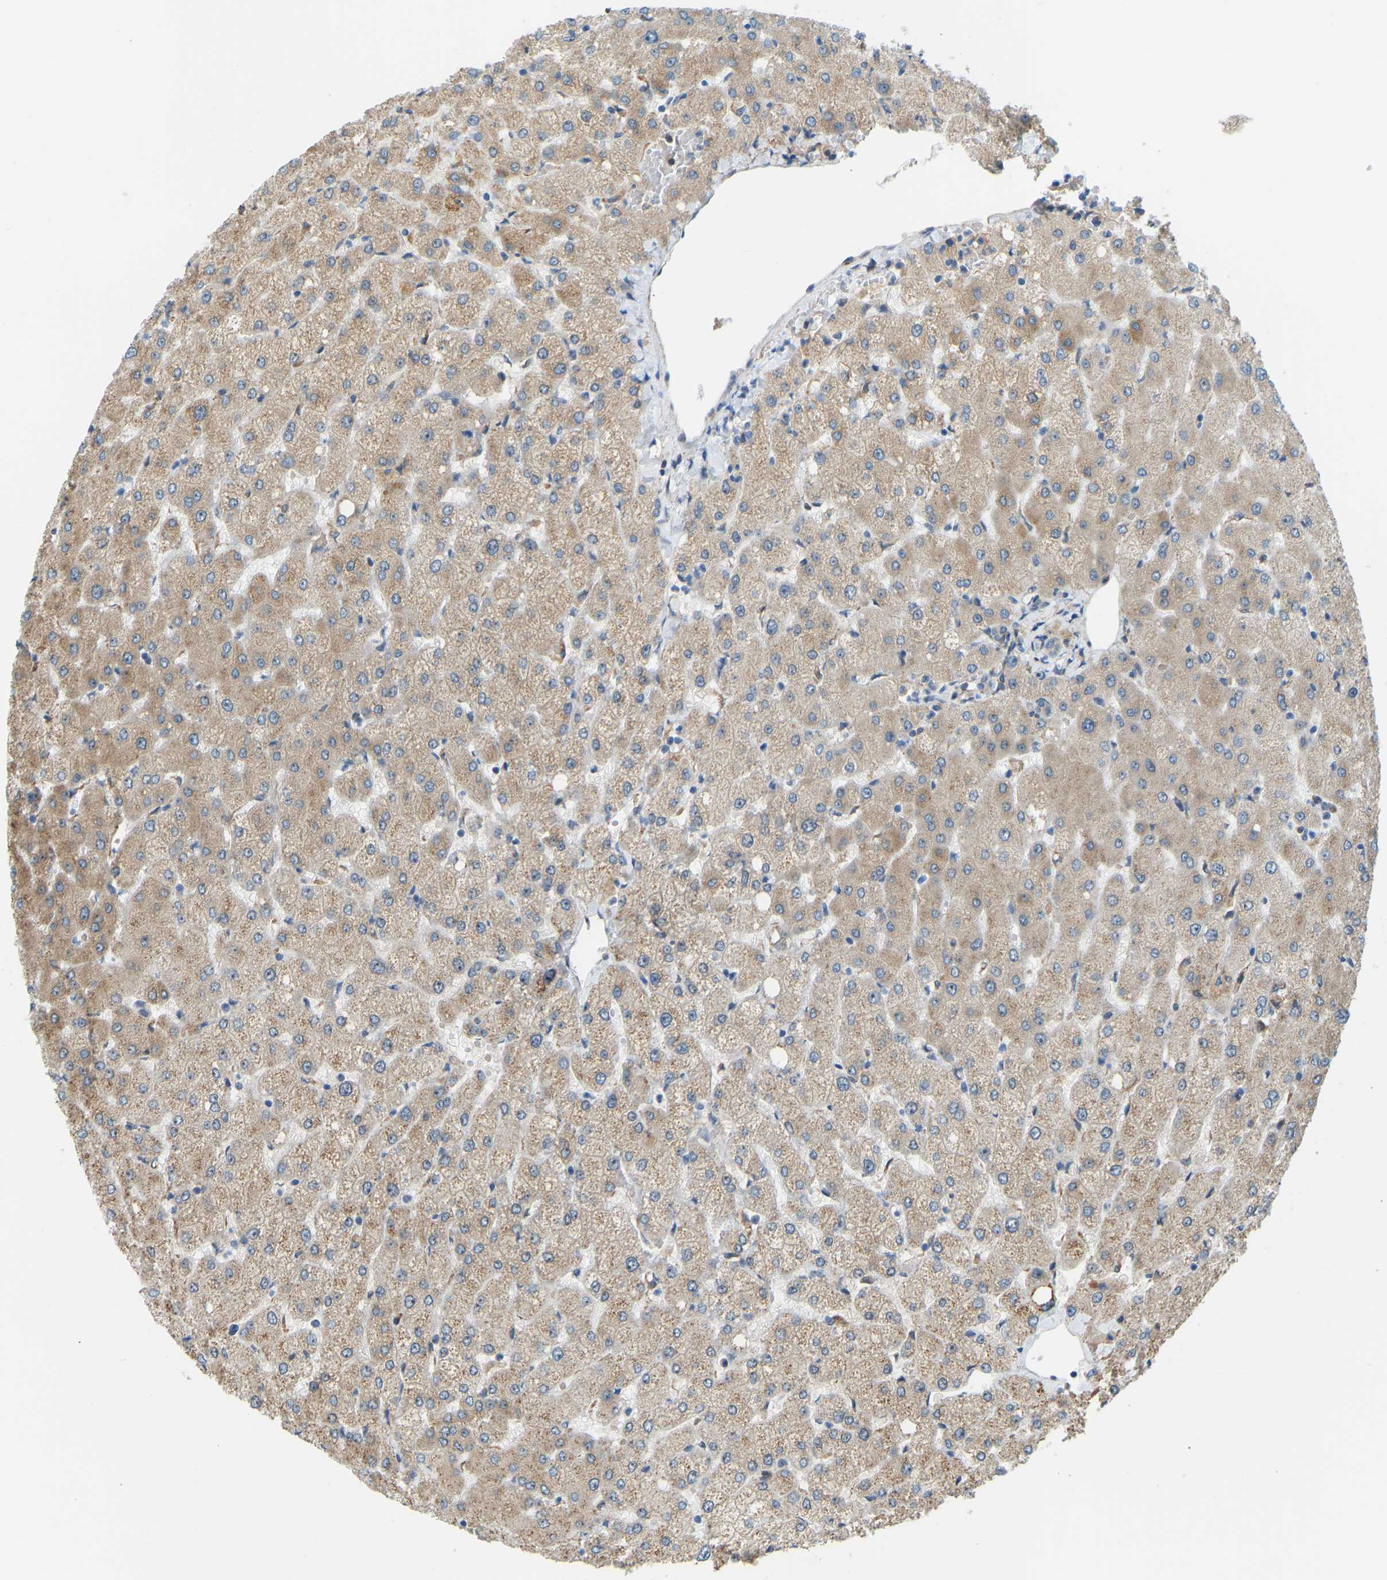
{"staining": {"intensity": "weak", "quantity": "<25%", "location": "cytoplasmic/membranous"}, "tissue": "liver", "cell_type": "Cholangiocytes", "image_type": "normal", "snomed": [{"axis": "morphology", "description": "Normal tissue, NOS"}, {"axis": "topography", "description": "Liver"}], "caption": "High power microscopy histopathology image of an immunohistochemistry (IHC) image of unremarkable liver, revealing no significant positivity in cholangiocytes. (DAB IHC visualized using brightfield microscopy, high magnification).", "gene": "OS9", "patient": {"sex": "female", "age": 54}}